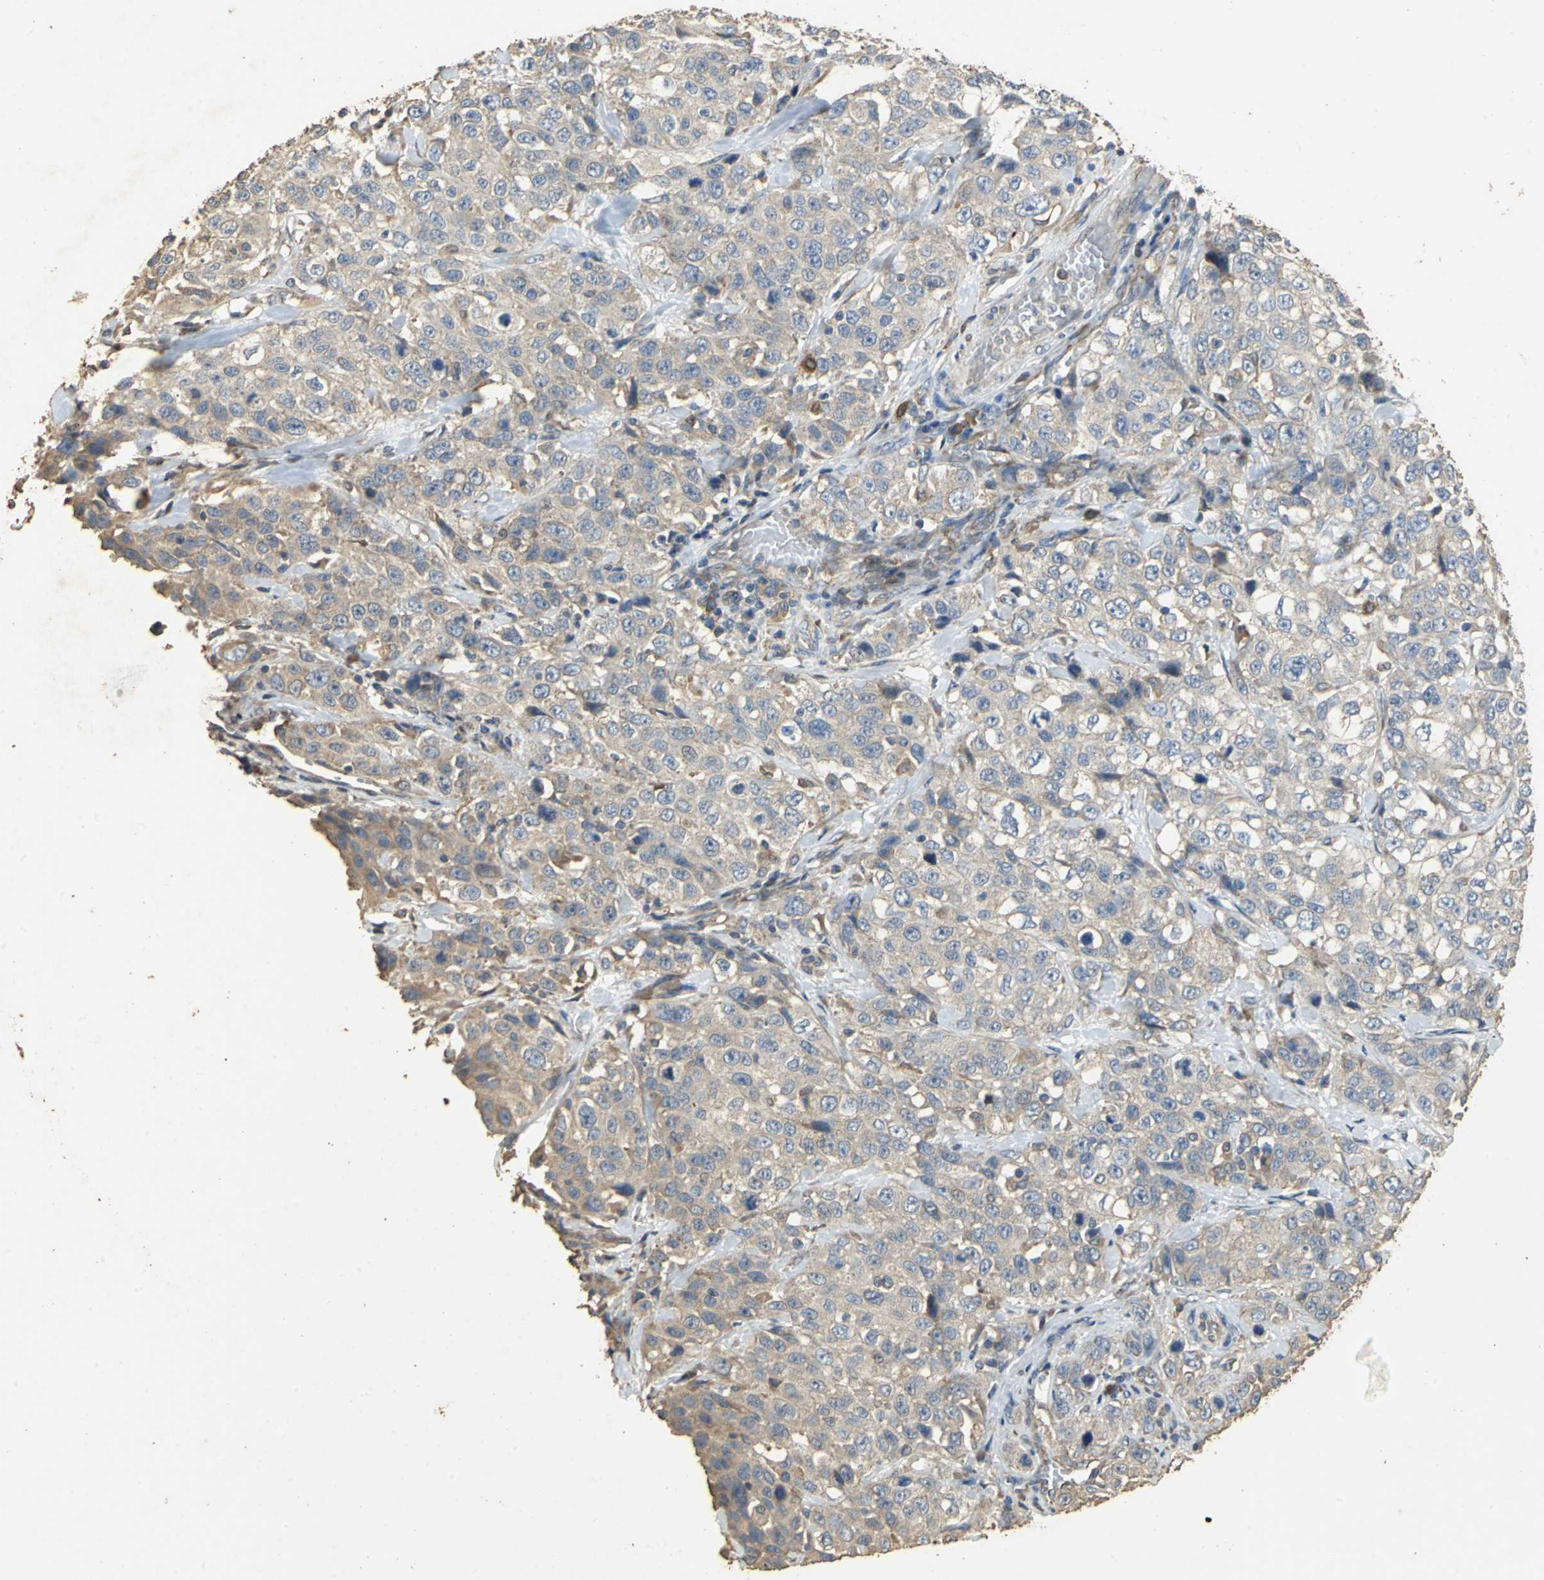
{"staining": {"intensity": "weak", "quantity": ">75%", "location": "cytoplasmic/membranous"}, "tissue": "stomach cancer", "cell_type": "Tumor cells", "image_type": "cancer", "snomed": [{"axis": "morphology", "description": "Normal tissue, NOS"}, {"axis": "morphology", "description": "Adenocarcinoma, NOS"}, {"axis": "topography", "description": "Stomach"}], "caption": "Protein expression analysis of stomach adenocarcinoma exhibits weak cytoplasmic/membranous expression in approximately >75% of tumor cells.", "gene": "ACSL4", "patient": {"sex": "male", "age": 48}}